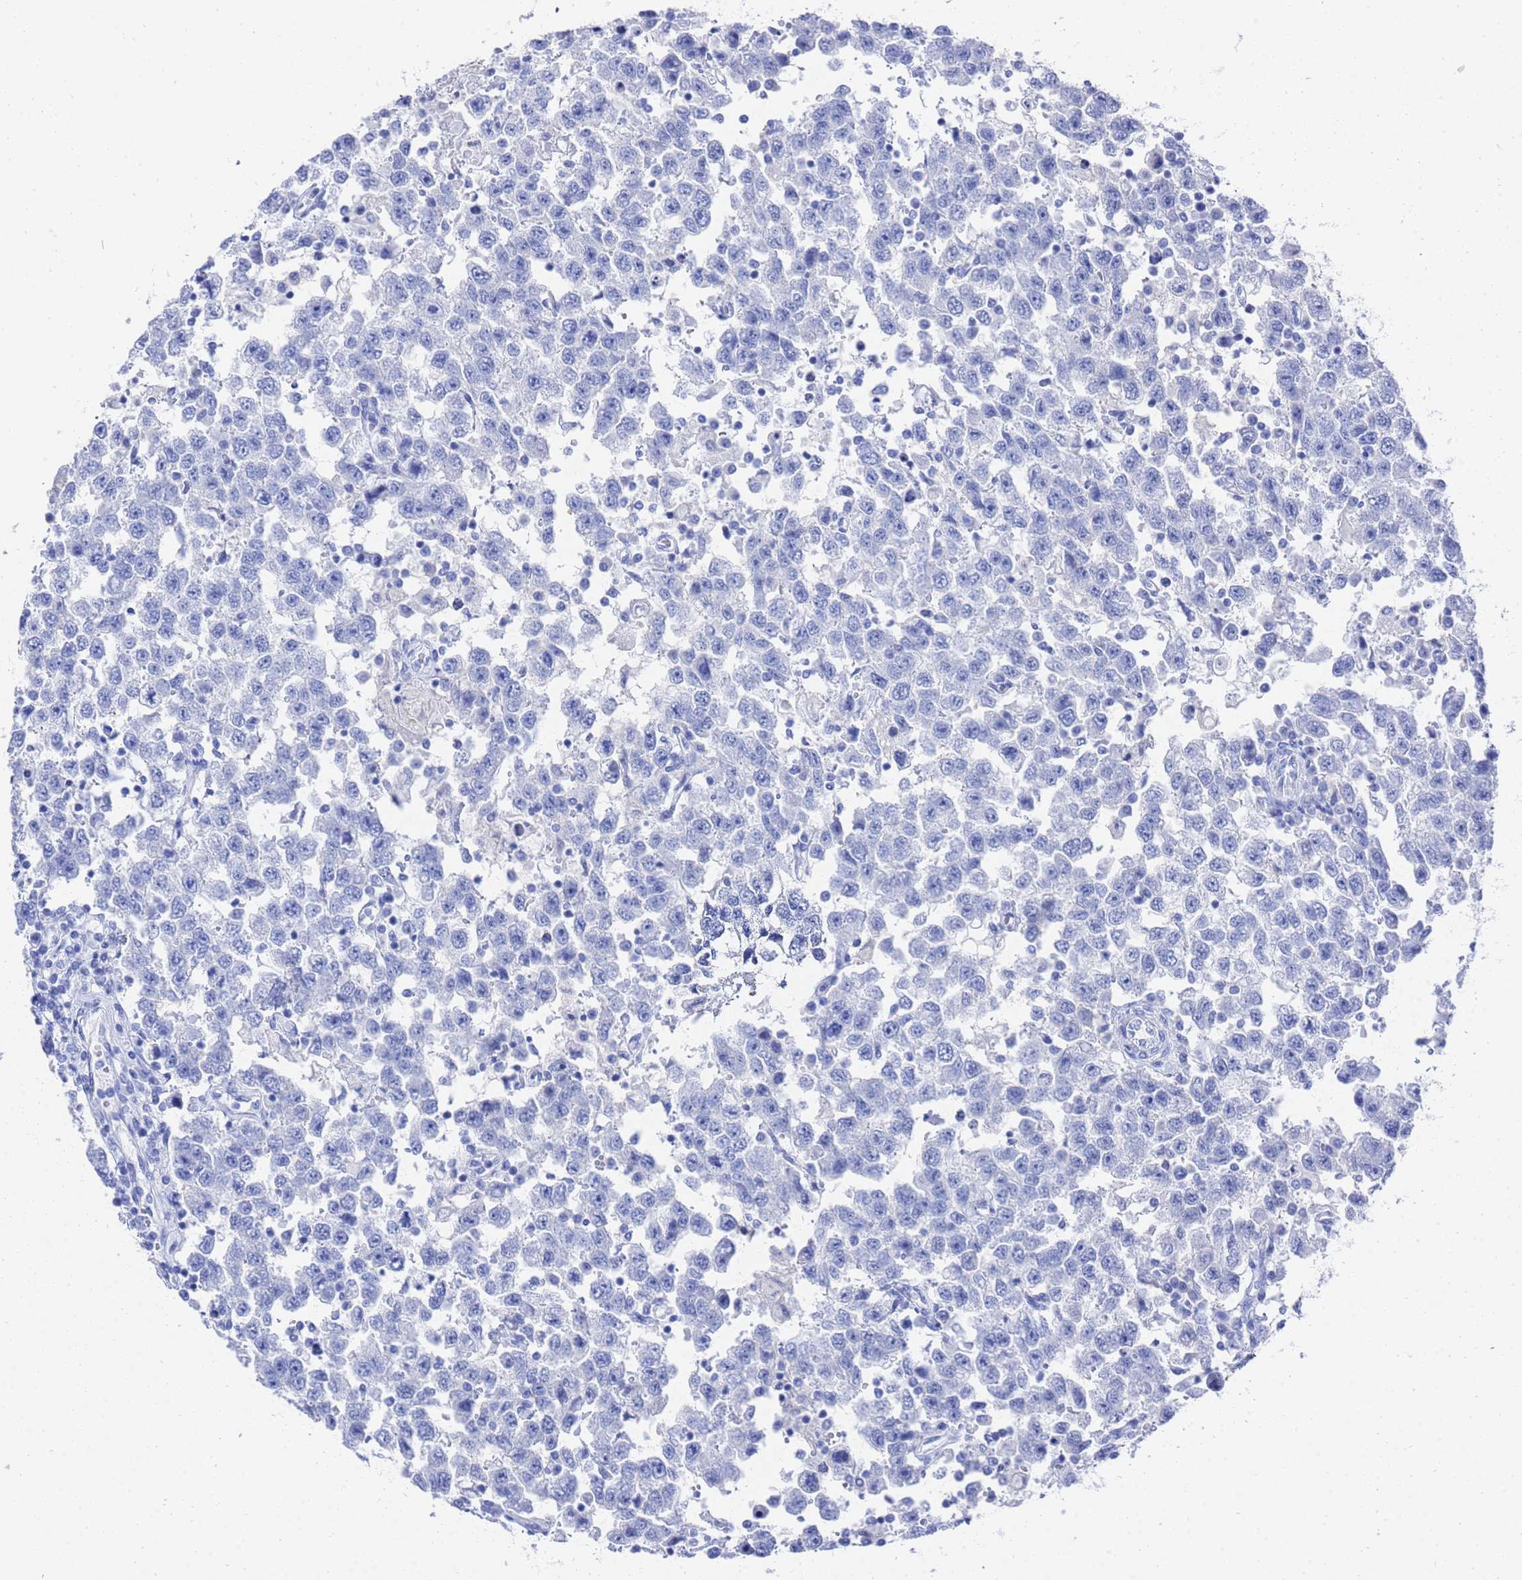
{"staining": {"intensity": "negative", "quantity": "none", "location": "none"}, "tissue": "testis cancer", "cell_type": "Tumor cells", "image_type": "cancer", "snomed": [{"axis": "morphology", "description": "Seminoma, NOS"}, {"axis": "topography", "description": "Testis"}], "caption": "This histopathology image is of testis cancer stained with immunohistochemistry to label a protein in brown with the nuclei are counter-stained blue. There is no staining in tumor cells.", "gene": "GGT1", "patient": {"sex": "male", "age": 41}}